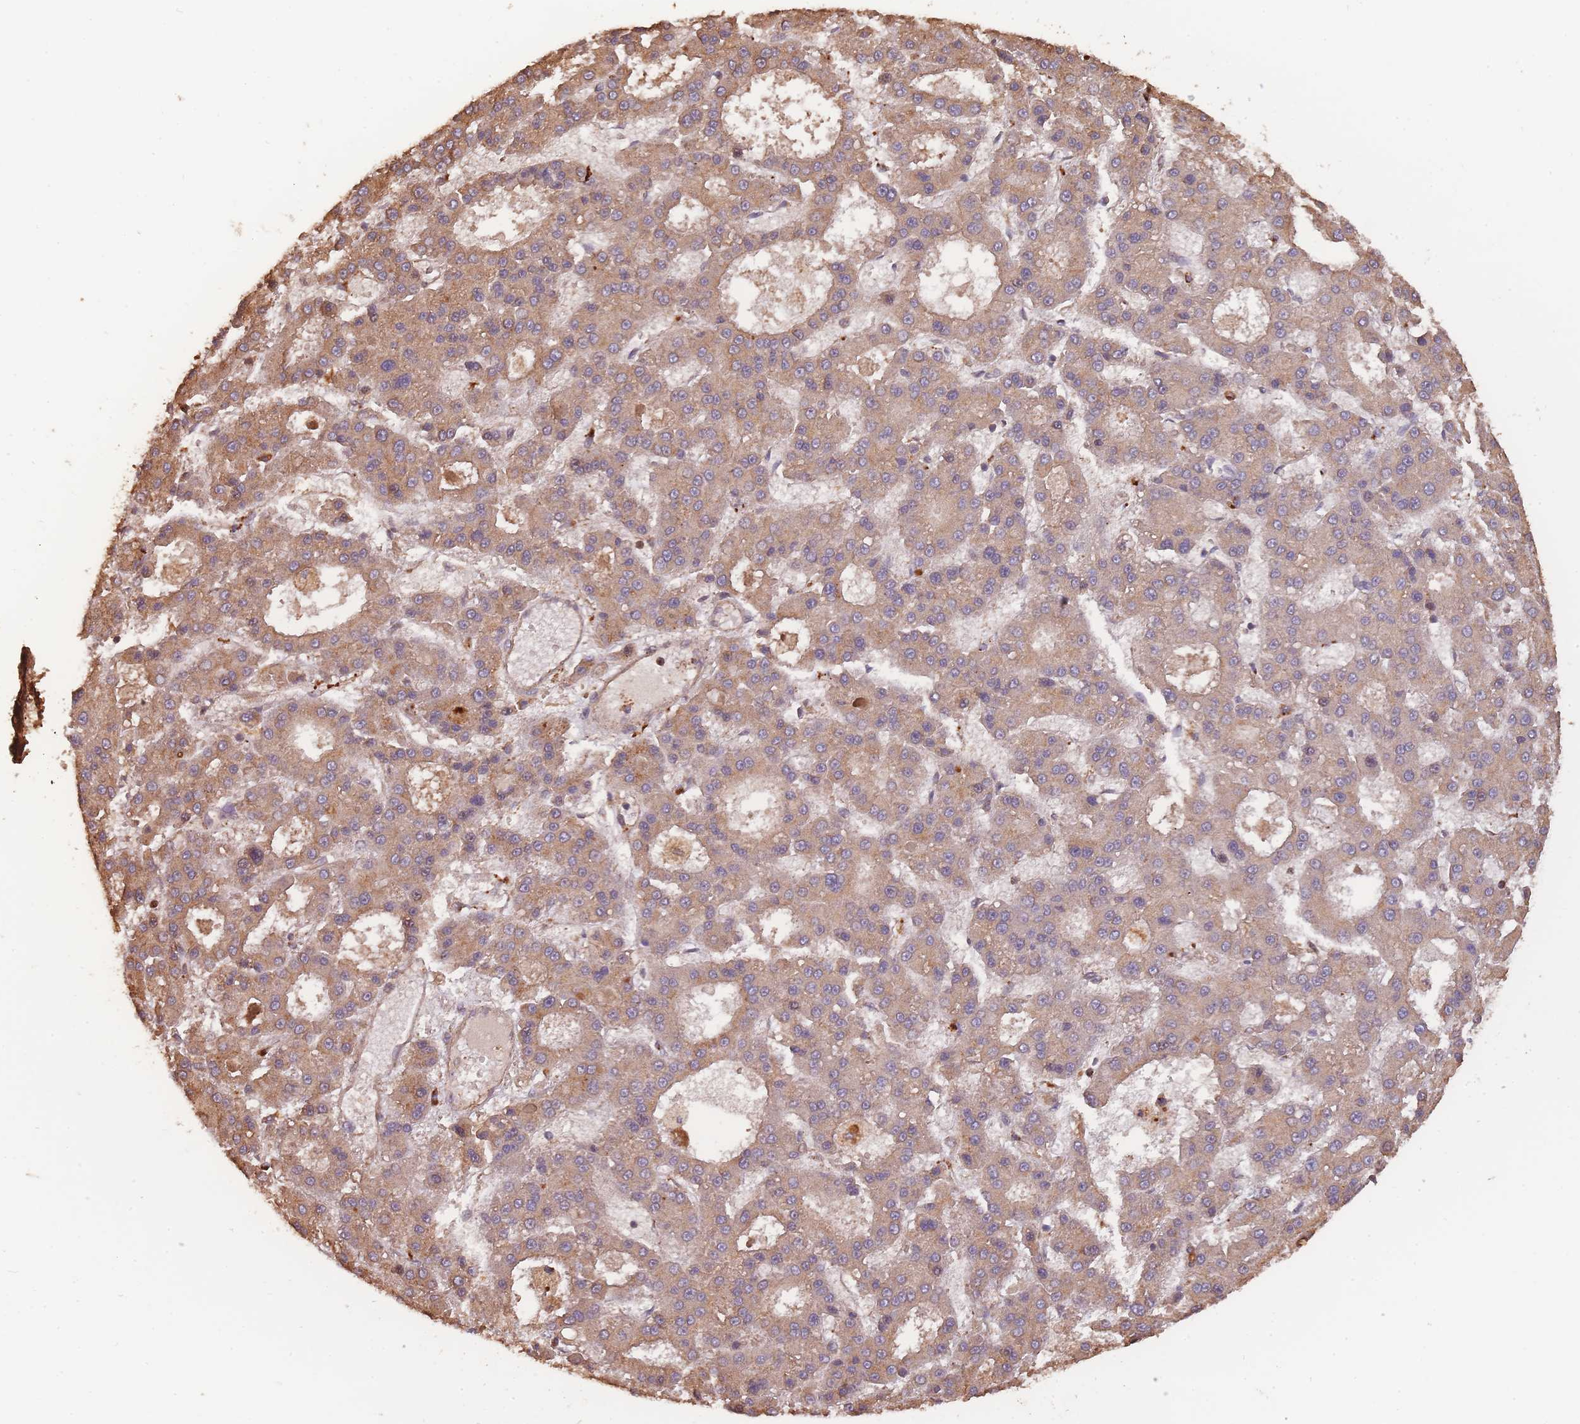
{"staining": {"intensity": "moderate", "quantity": ">75%", "location": "cytoplasmic/membranous"}, "tissue": "liver cancer", "cell_type": "Tumor cells", "image_type": "cancer", "snomed": [{"axis": "morphology", "description": "Carcinoma, Hepatocellular, NOS"}, {"axis": "topography", "description": "Liver"}], "caption": "There is medium levels of moderate cytoplasmic/membranous positivity in tumor cells of liver hepatocellular carcinoma, as demonstrated by immunohistochemical staining (brown color).", "gene": "ARMH3", "patient": {"sex": "male", "age": 70}}